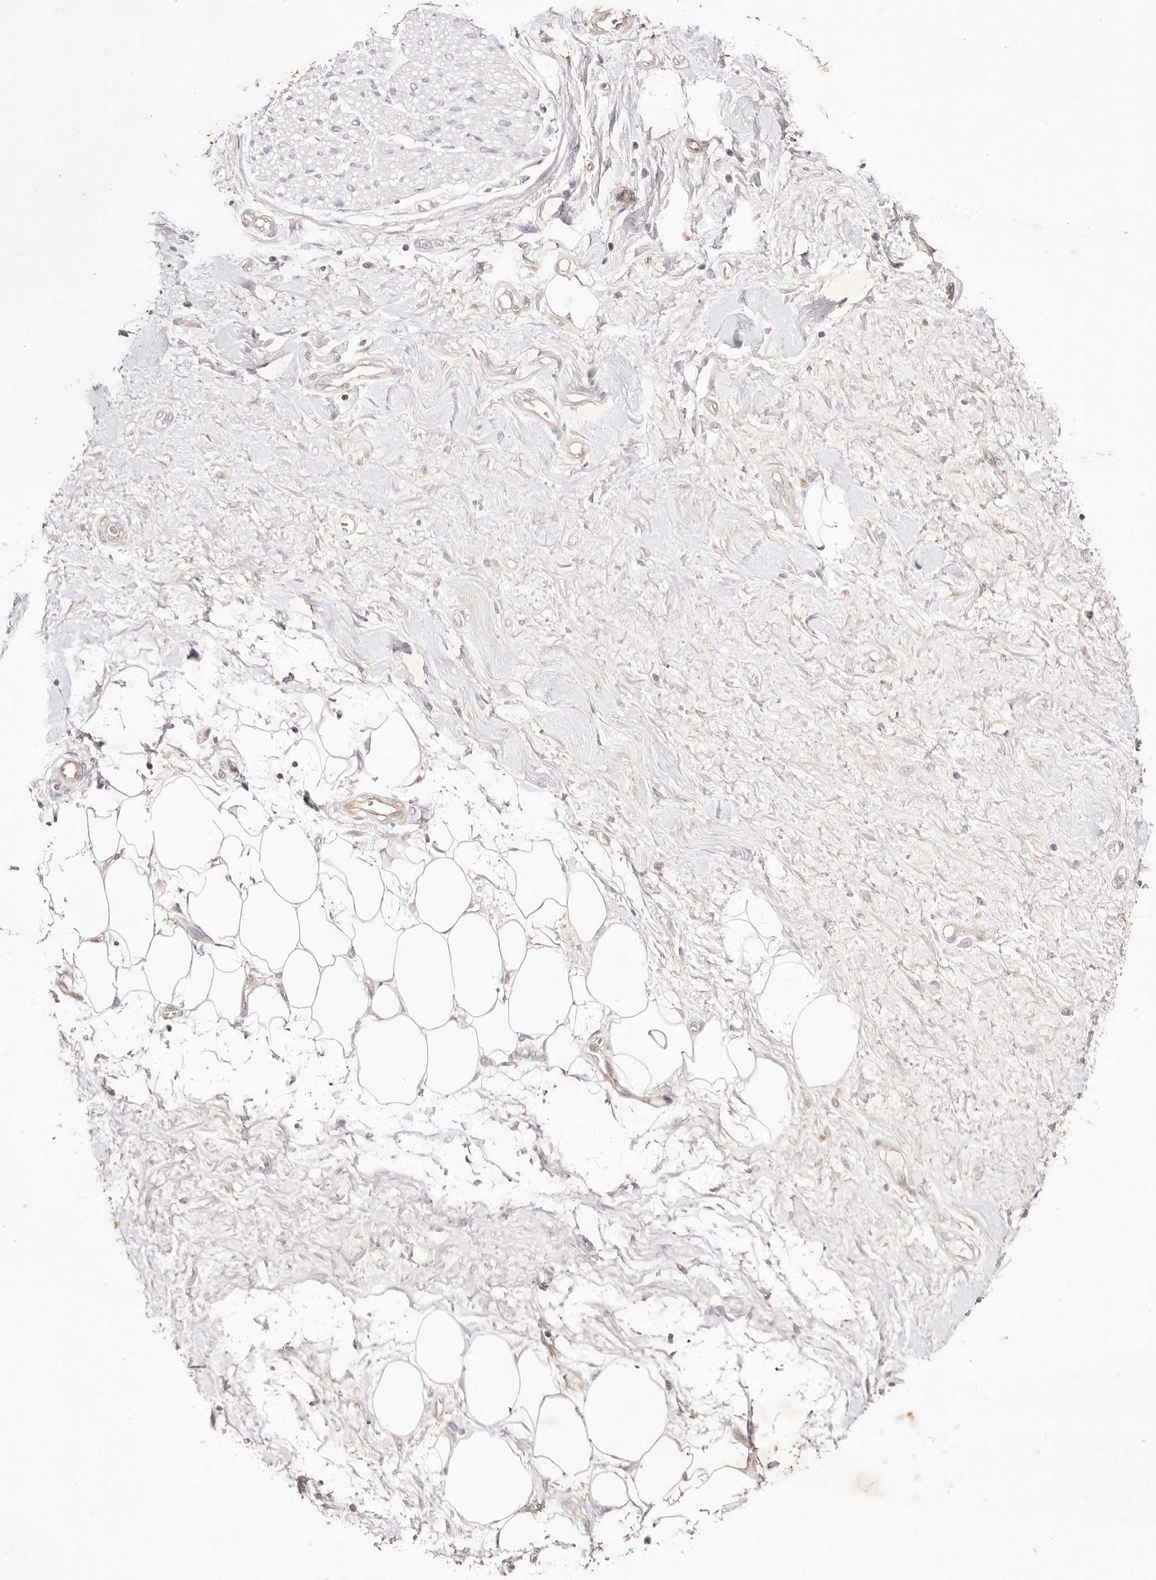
{"staining": {"intensity": "negative", "quantity": "none", "location": "none"}, "tissue": "adipose tissue", "cell_type": "Adipocytes", "image_type": "normal", "snomed": [{"axis": "morphology", "description": "Normal tissue, NOS"}, {"axis": "morphology", "description": "Adenocarcinoma, NOS"}, {"axis": "topography", "description": "Pancreas"}, {"axis": "topography", "description": "Peripheral nerve tissue"}], "caption": "Immunohistochemistry (IHC) histopathology image of benign human adipose tissue stained for a protein (brown), which exhibits no staining in adipocytes.", "gene": "SLC35B2", "patient": {"sex": "male", "age": 59}}